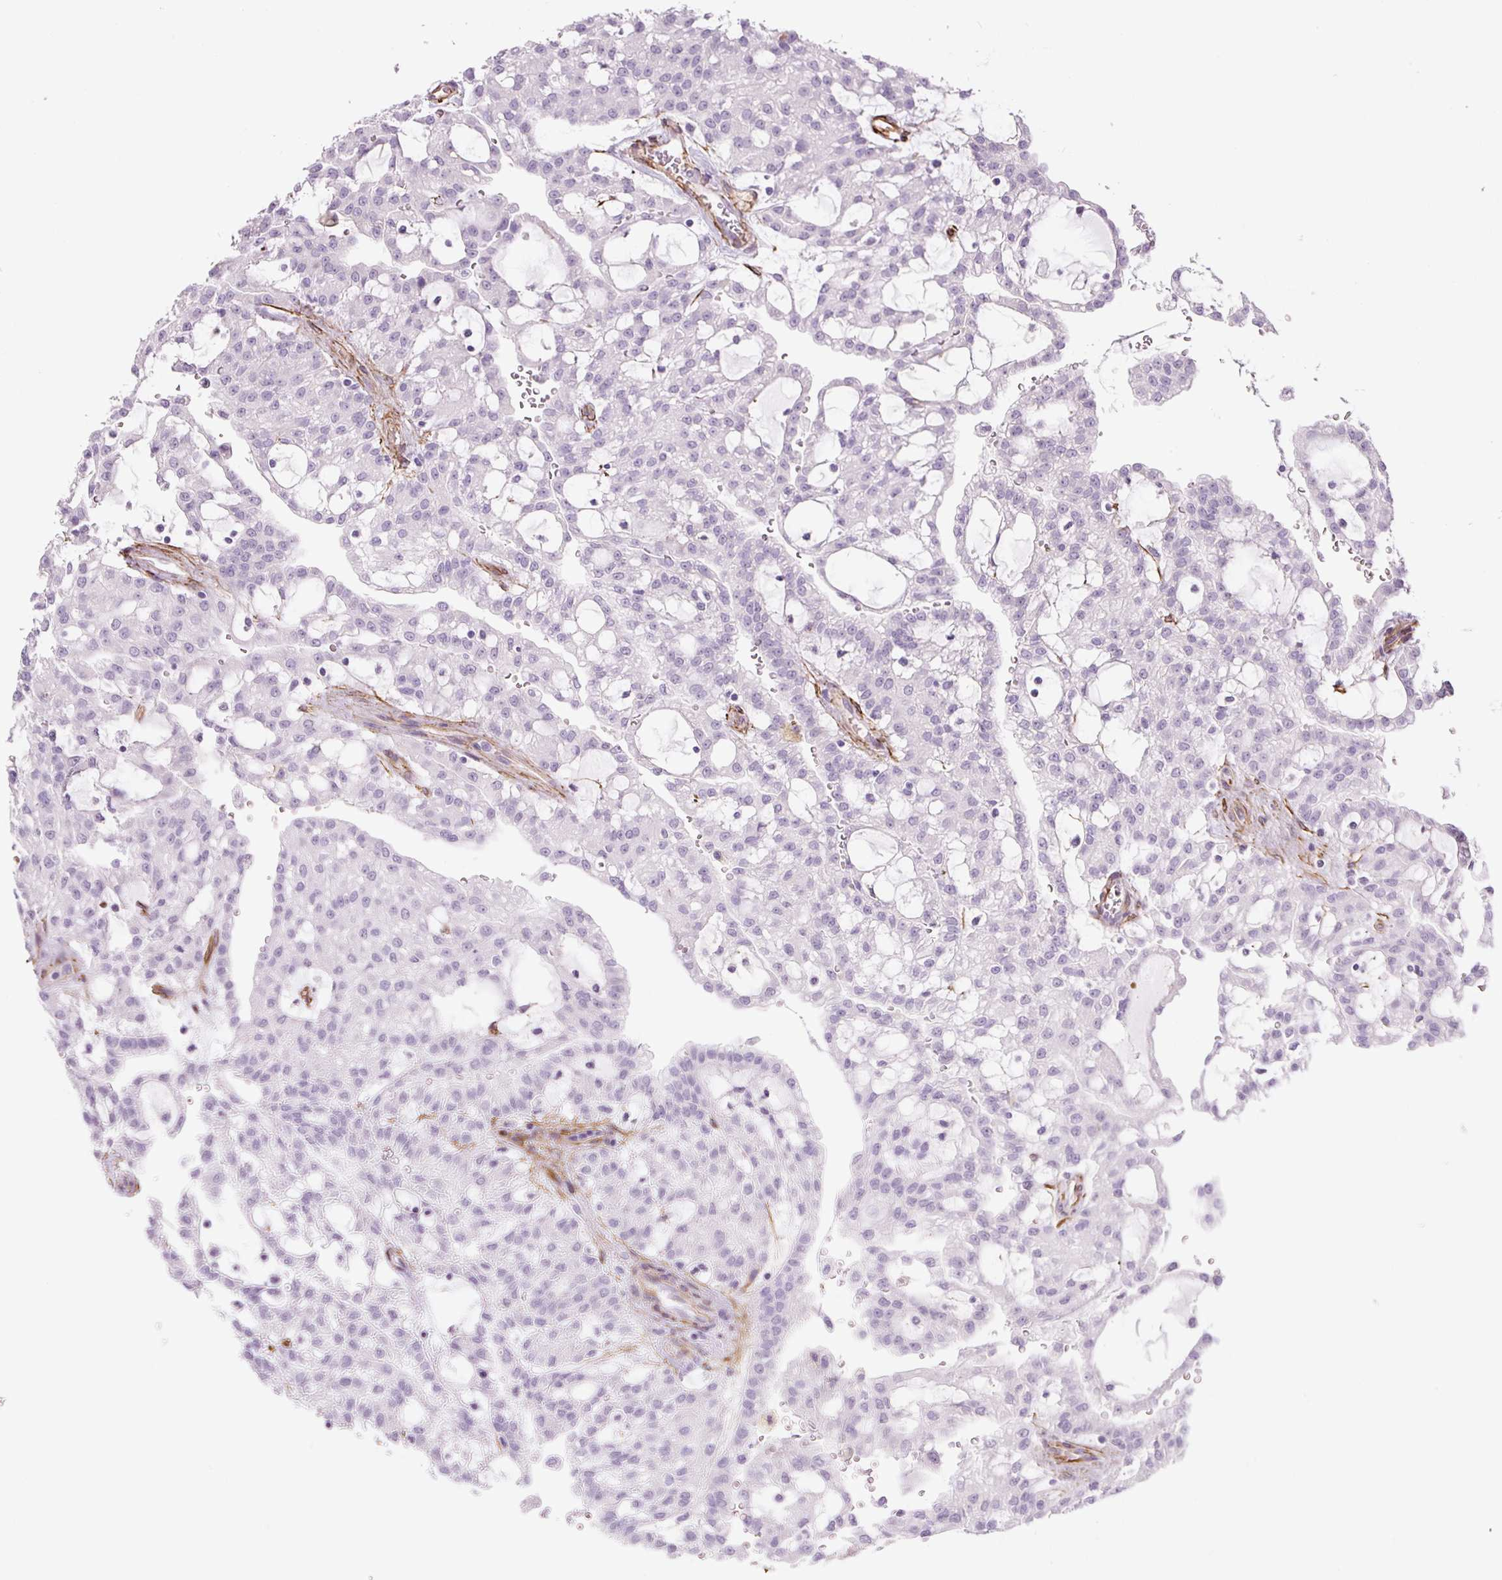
{"staining": {"intensity": "negative", "quantity": "none", "location": "none"}, "tissue": "renal cancer", "cell_type": "Tumor cells", "image_type": "cancer", "snomed": [{"axis": "morphology", "description": "Adenocarcinoma, NOS"}, {"axis": "topography", "description": "Kidney"}], "caption": "Tumor cells are negative for protein expression in human renal cancer.", "gene": "NES", "patient": {"sex": "male", "age": 63}}